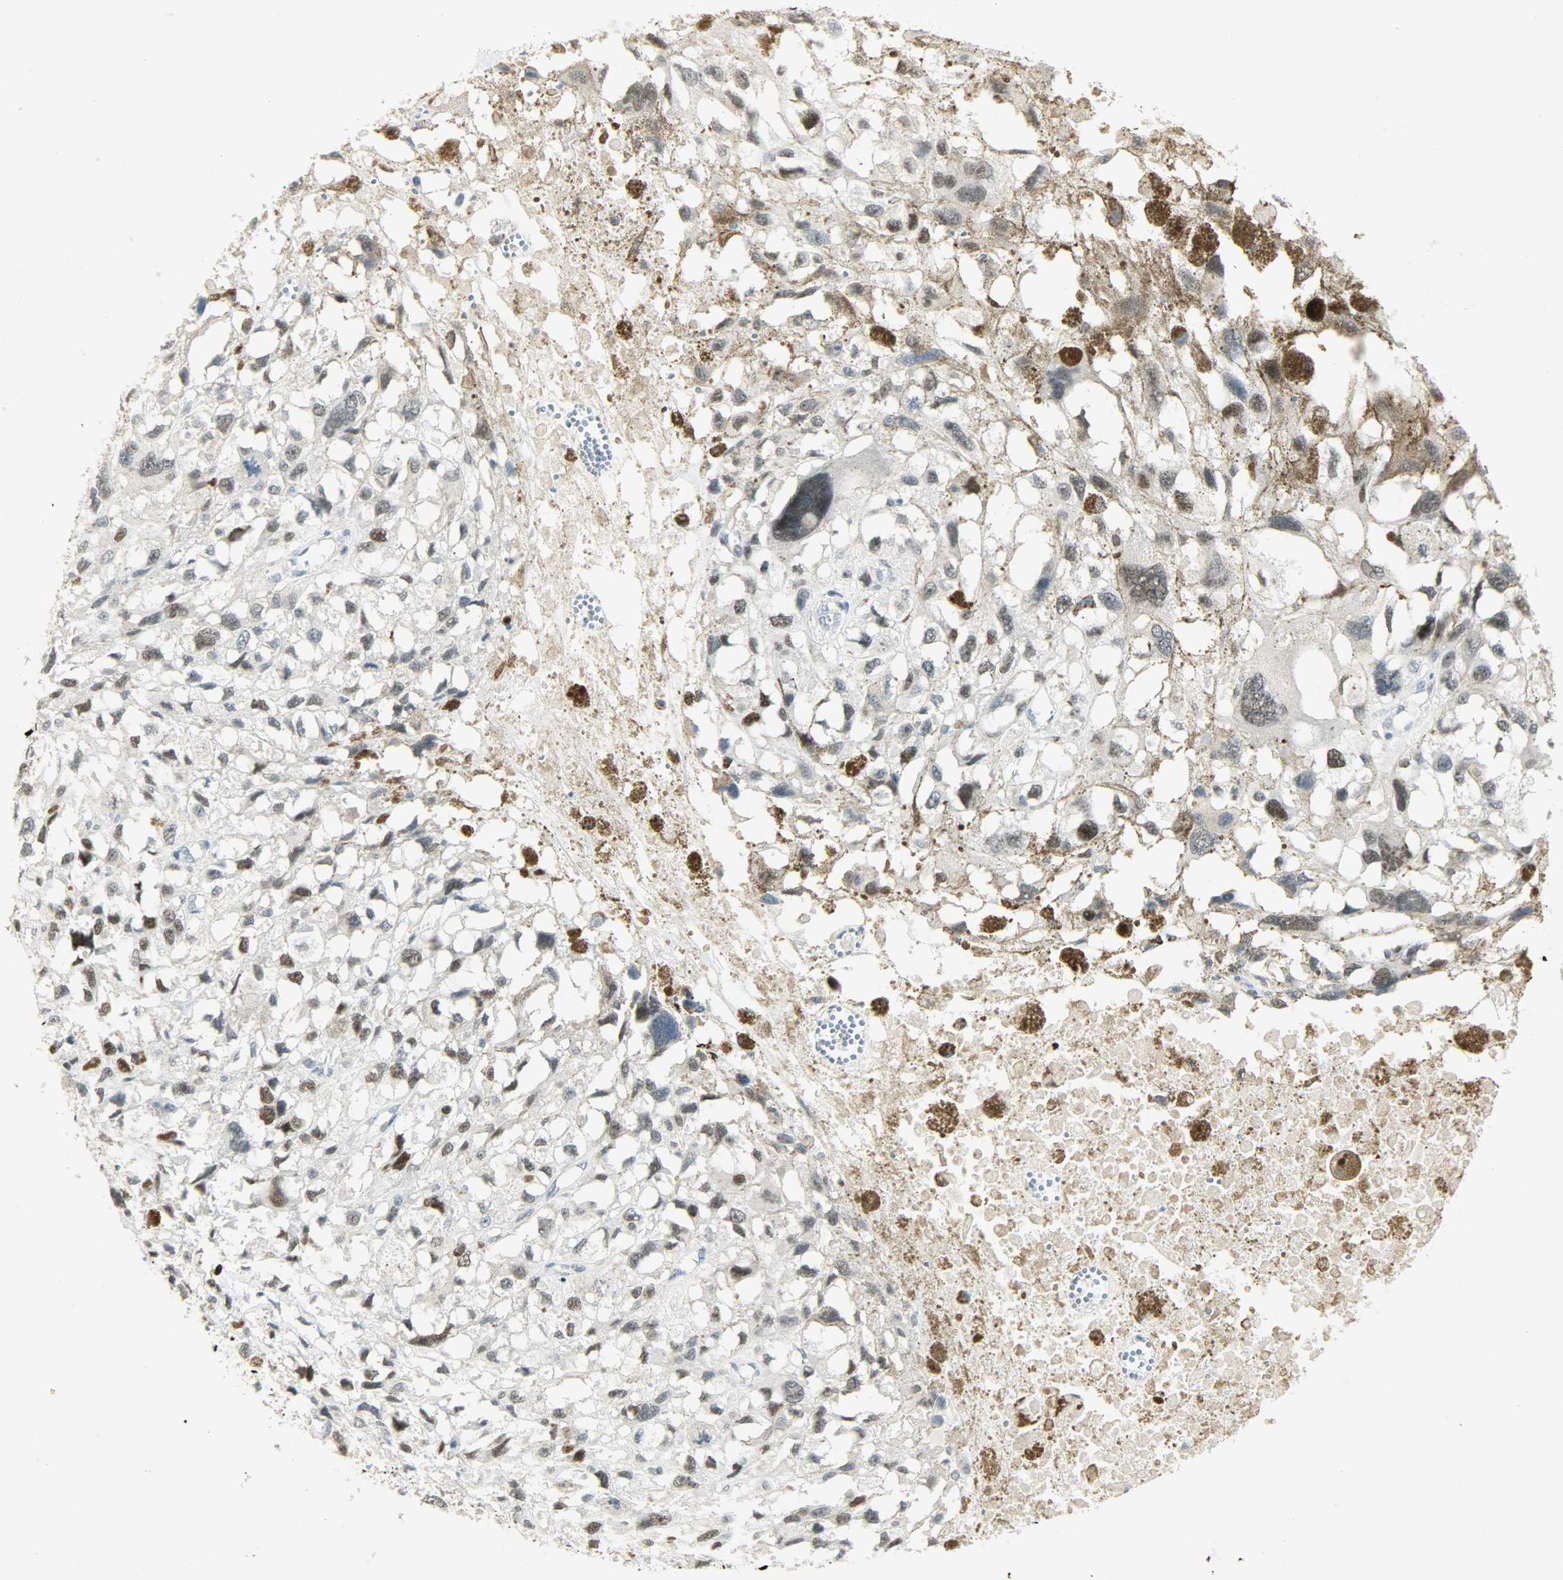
{"staining": {"intensity": "weak", "quantity": ">75%", "location": "nuclear"}, "tissue": "melanoma", "cell_type": "Tumor cells", "image_type": "cancer", "snomed": [{"axis": "morphology", "description": "Malignant melanoma, Metastatic site"}, {"axis": "topography", "description": "Lymph node"}], "caption": "This is a histology image of immunohistochemistry staining of melanoma, which shows weak expression in the nuclear of tumor cells.", "gene": "PPARG", "patient": {"sex": "male", "age": 59}}